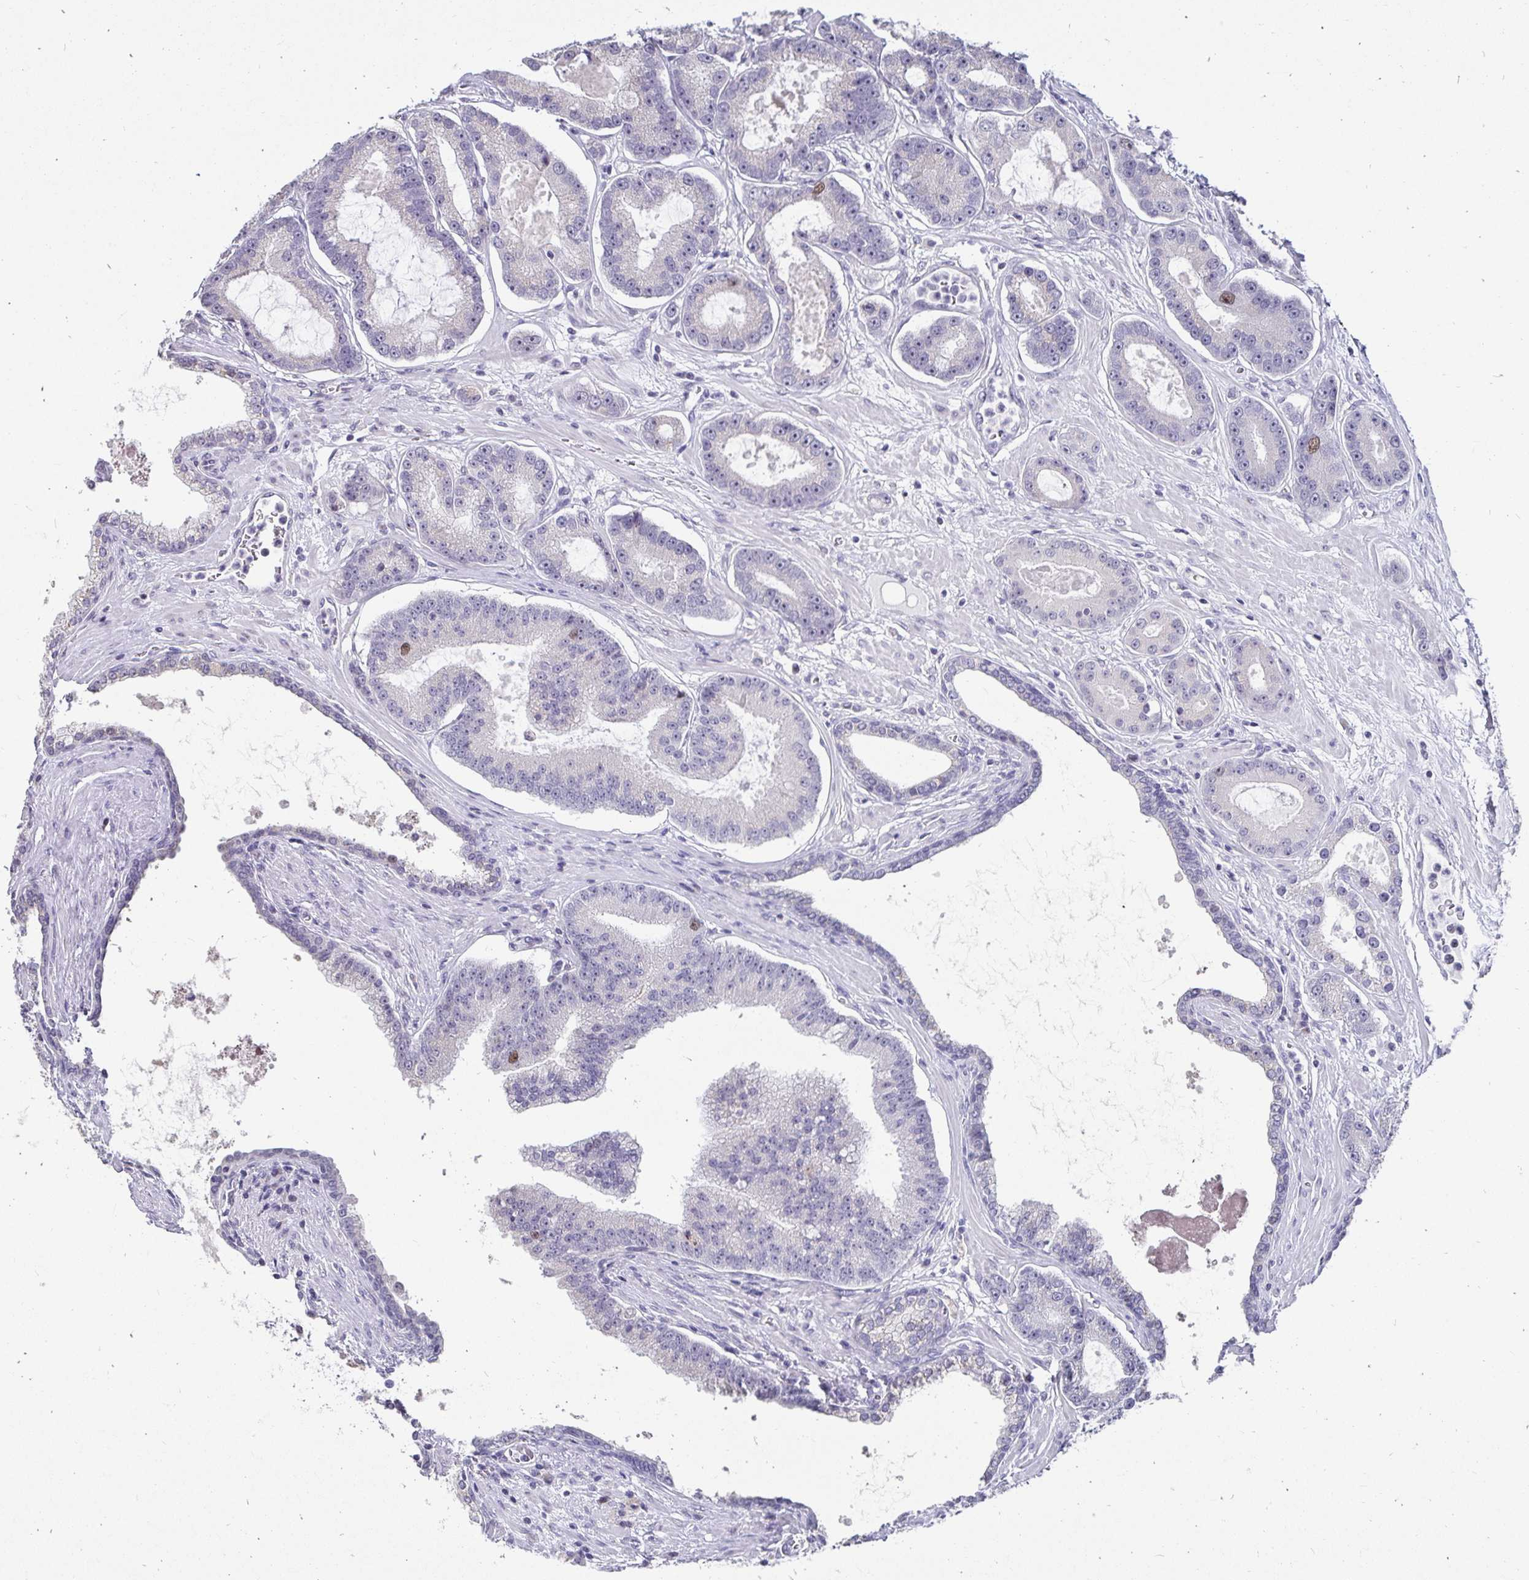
{"staining": {"intensity": "moderate", "quantity": "<25%", "location": "nuclear"}, "tissue": "prostate cancer", "cell_type": "Tumor cells", "image_type": "cancer", "snomed": [{"axis": "morphology", "description": "Adenocarcinoma, High grade"}, {"axis": "topography", "description": "Prostate"}], "caption": "Approximately <25% of tumor cells in human prostate cancer (high-grade adenocarcinoma) show moderate nuclear protein staining as visualized by brown immunohistochemical staining.", "gene": "ANLN", "patient": {"sex": "male", "age": 65}}